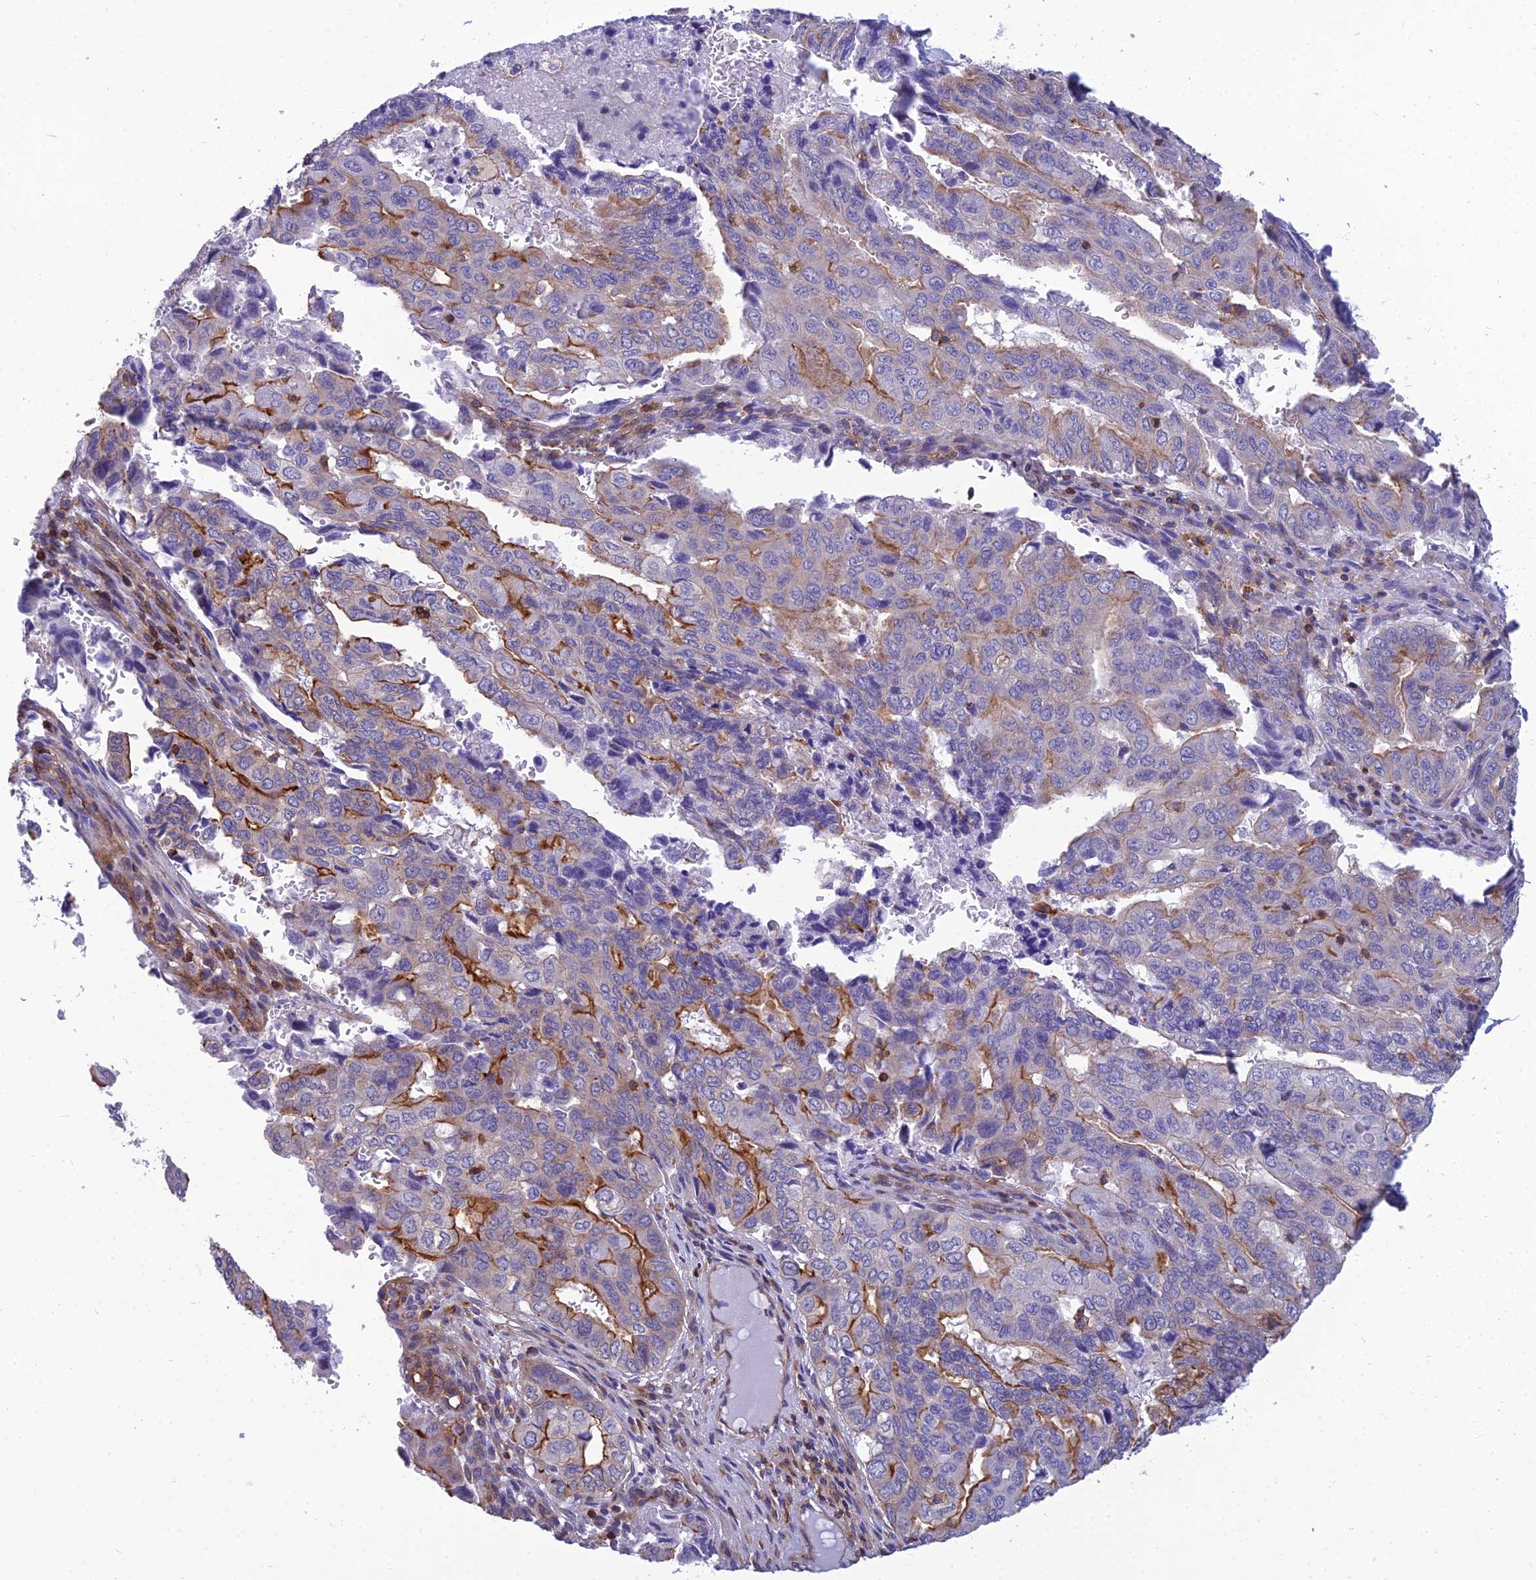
{"staining": {"intensity": "strong", "quantity": "<25%", "location": "cytoplasmic/membranous"}, "tissue": "pancreatic cancer", "cell_type": "Tumor cells", "image_type": "cancer", "snomed": [{"axis": "morphology", "description": "Adenocarcinoma, NOS"}, {"axis": "topography", "description": "Pancreas"}], "caption": "Protein staining of adenocarcinoma (pancreatic) tissue reveals strong cytoplasmic/membranous expression in about <25% of tumor cells.", "gene": "PPP1R18", "patient": {"sex": "male", "age": 51}}